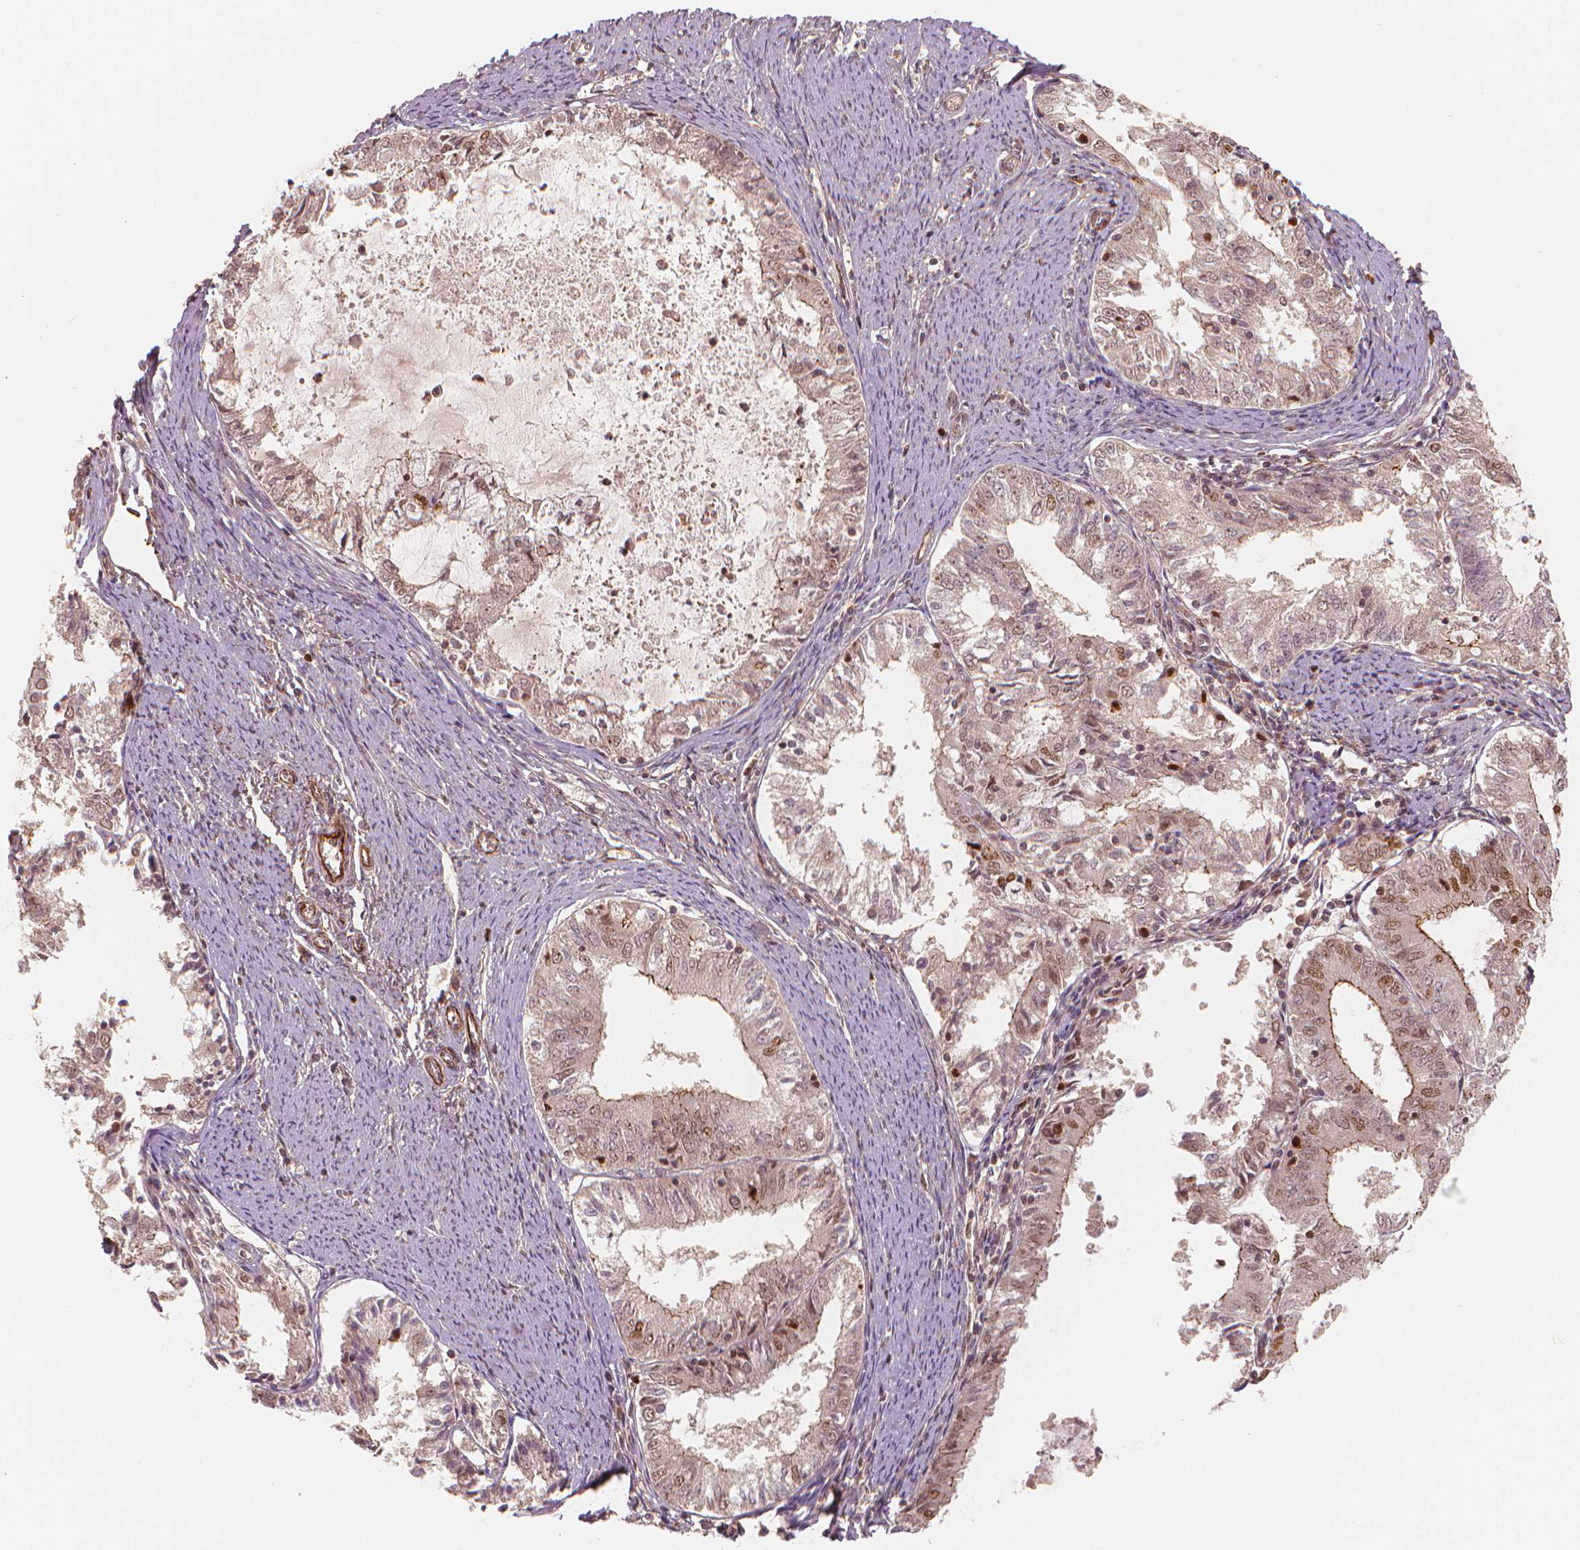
{"staining": {"intensity": "moderate", "quantity": "<25%", "location": "nuclear"}, "tissue": "endometrial cancer", "cell_type": "Tumor cells", "image_type": "cancer", "snomed": [{"axis": "morphology", "description": "Adenocarcinoma, NOS"}, {"axis": "topography", "description": "Endometrium"}], "caption": "Endometrial adenocarcinoma was stained to show a protein in brown. There is low levels of moderate nuclear staining in approximately <25% of tumor cells.", "gene": "NSD2", "patient": {"sex": "female", "age": 57}}